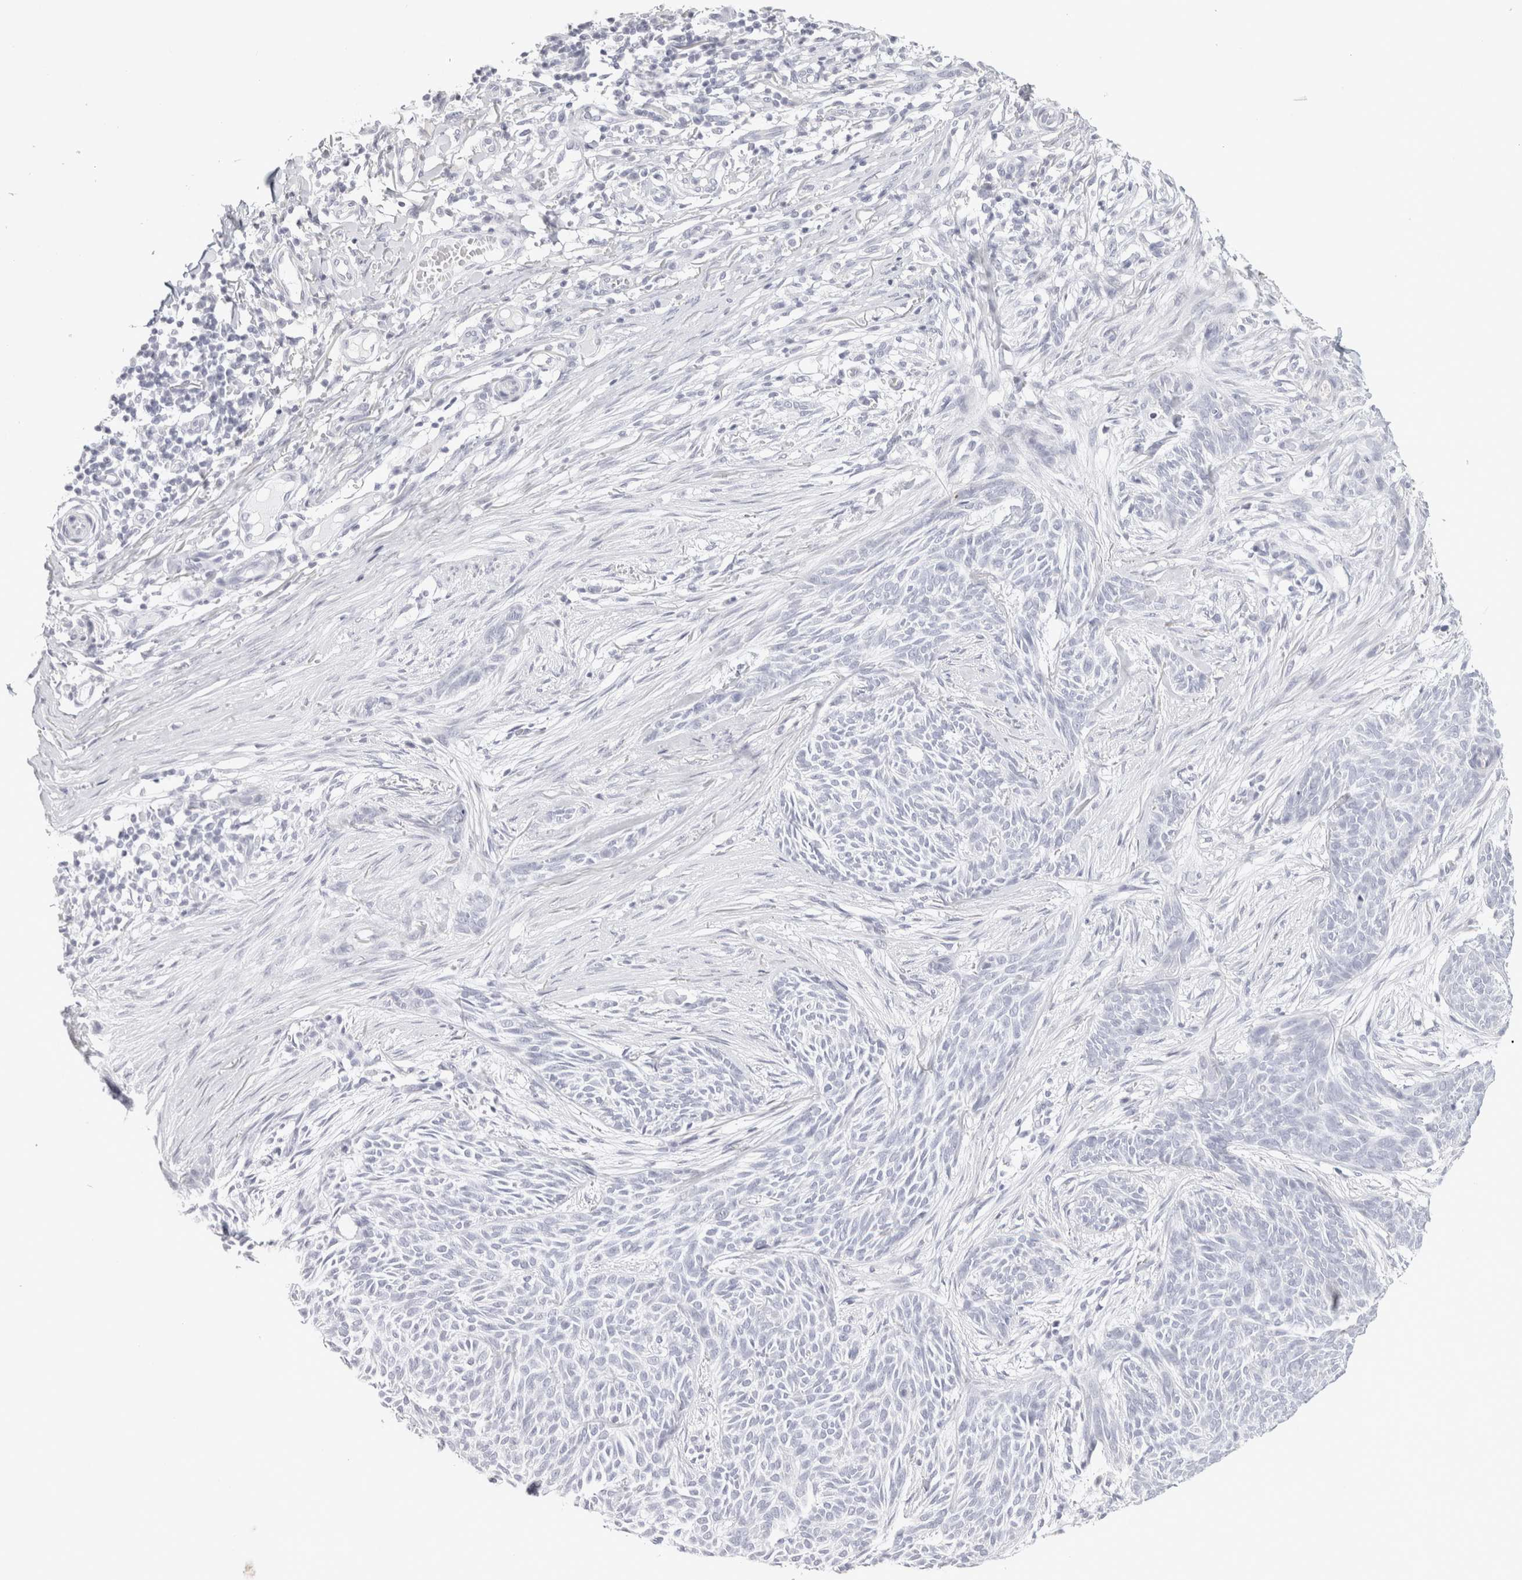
{"staining": {"intensity": "negative", "quantity": "none", "location": "none"}, "tissue": "skin cancer", "cell_type": "Tumor cells", "image_type": "cancer", "snomed": [{"axis": "morphology", "description": "Basal cell carcinoma"}, {"axis": "topography", "description": "Skin"}], "caption": "Histopathology image shows no significant protein staining in tumor cells of skin basal cell carcinoma.", "gene": "GARIN1A", "patient": {"sex": "female", "age": 59}}